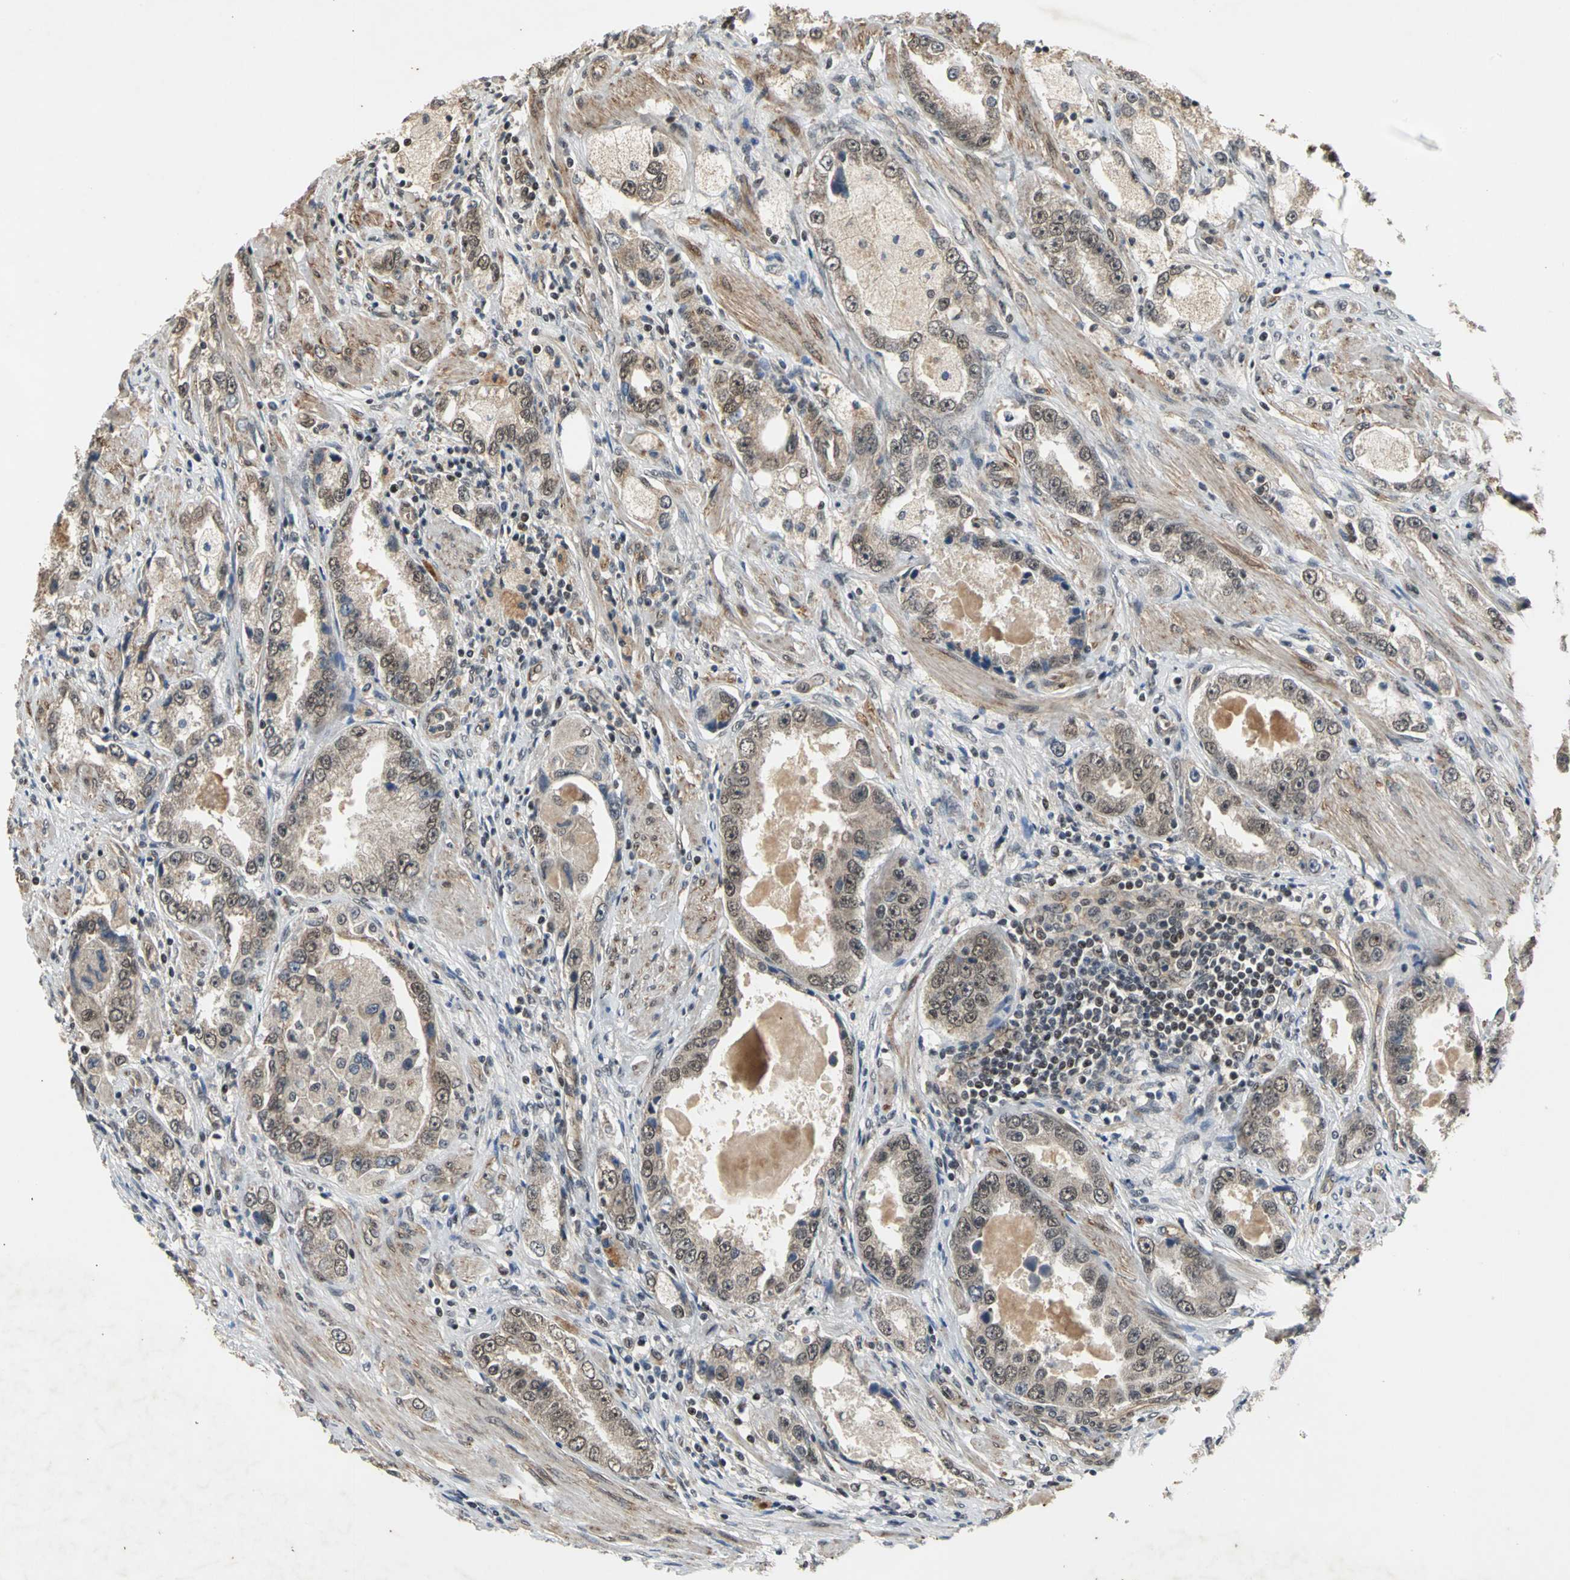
{"staining": {"intensity": "weak", "quantity": "25%-75%", "location": "cytoplasmic/membranous"}, "tissue": "prostate cancer", "cell_type": "Tumor cells", "image_type": "cancer", "snomed": [{"axis": "morphology", "description": "Adenocarcinoma, High grade"}, {"axis": "topography", "description": "Prostate"}], "caption": "Immunohistochemical staining of human adenocarcinoma (high-grade) (prostate) reveals low levels of weak cytoplasmic/membranous staining in approximately 25%-75% of tumor cells.", "gene": "NOTCH3", "patient": {"sex": "male", "age": 63}}